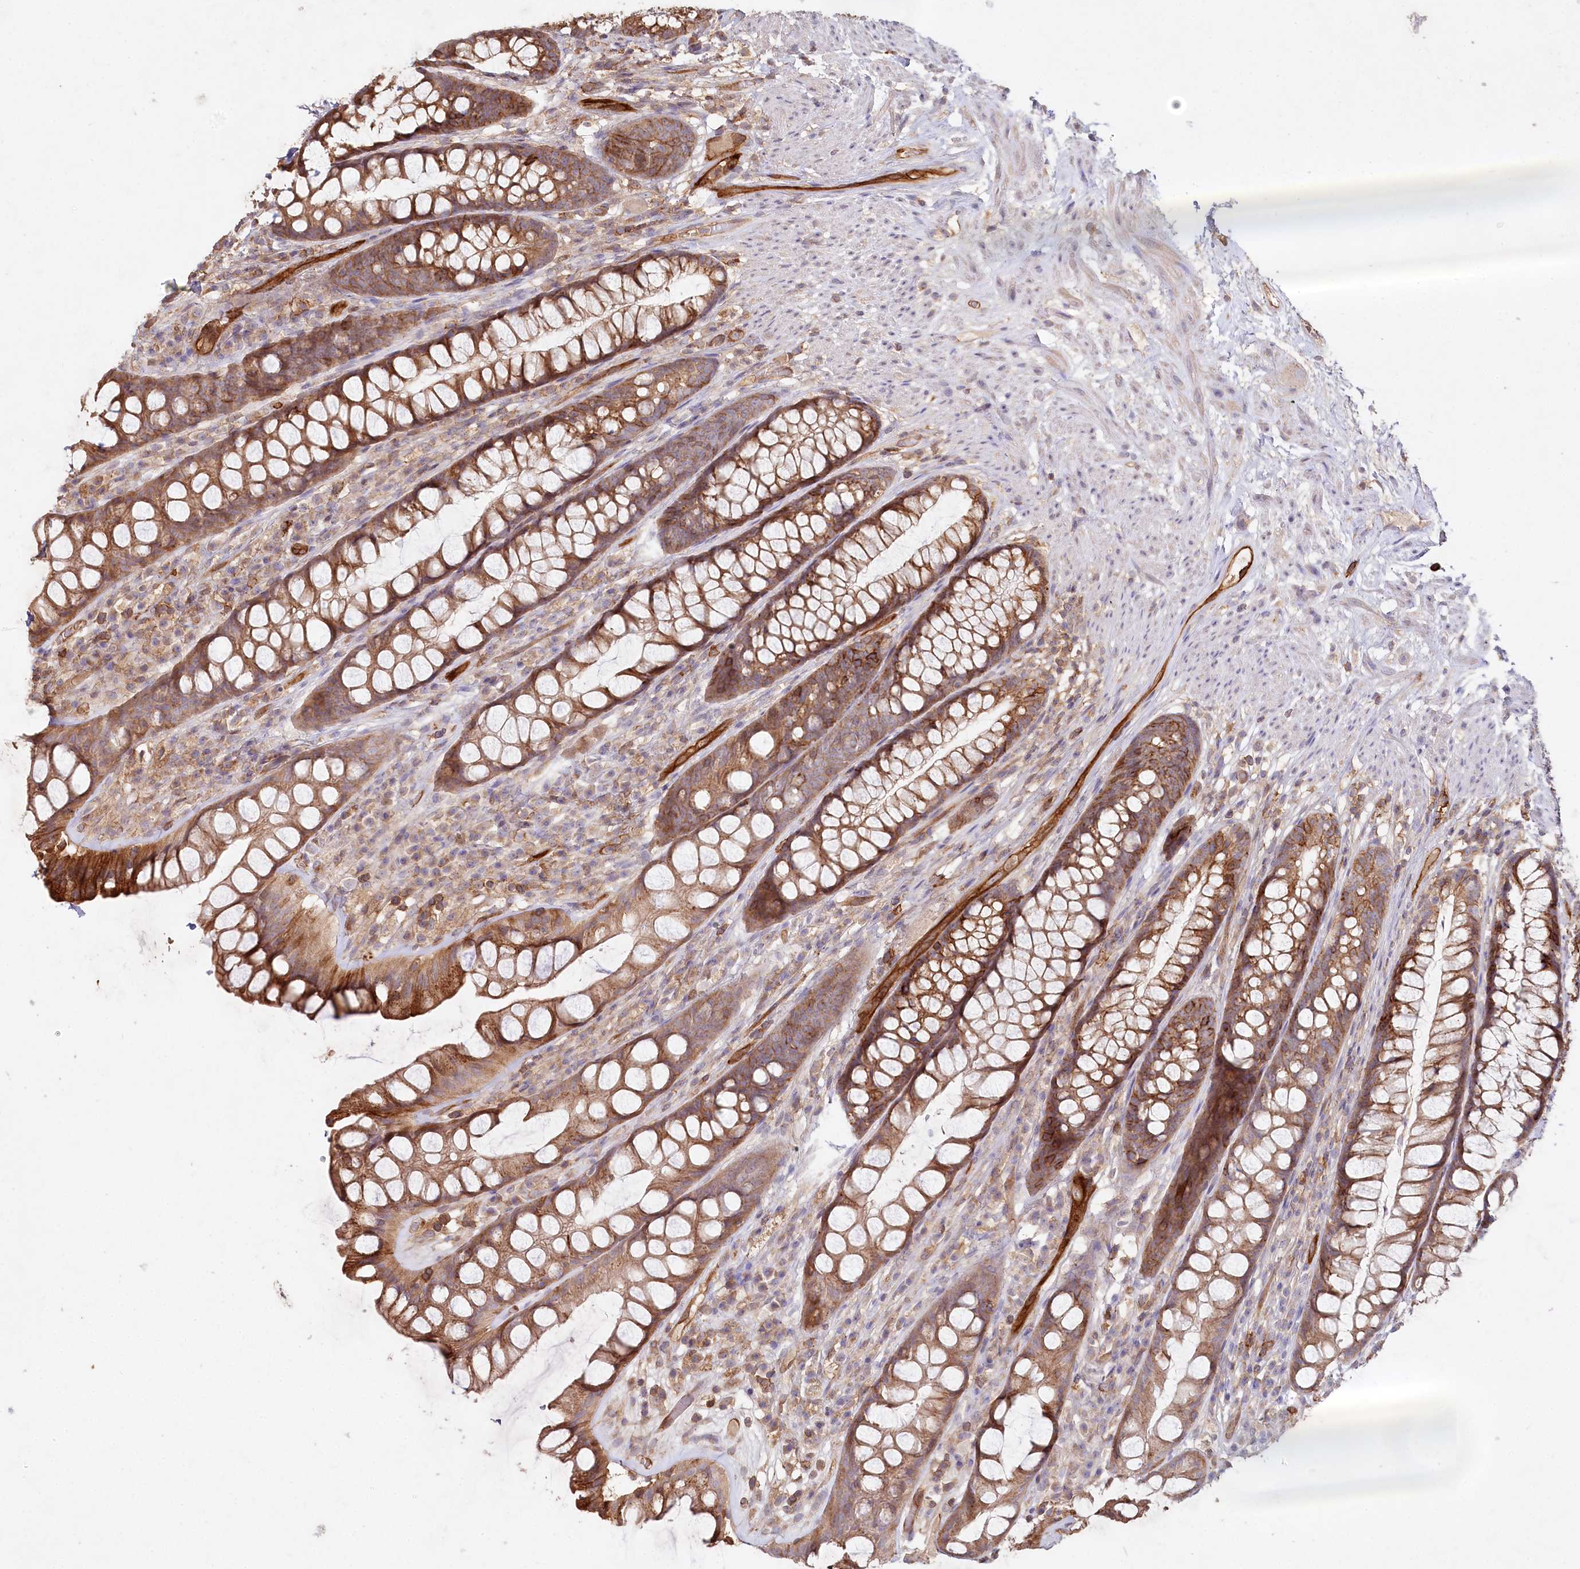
{"staining": {"intensity": "moderate", "quantity": ">75%", "location": "cytoplasmic/membranous"}, "tissue": "rectum", "cell_type": "Glandular cells", "image_type": "normal", "snomed": [{"axis": "morphology", "description": "Normal tissue, NOS"}, {"axis": "topography", "description": "Rectum"}], "caption": "Moderate cytoplasmic/membranous expression is identified in about >75% of glandular cells in benign rectum. The staining was performed using DAB (3,3'-diaminobenzidine), with brown indicating positive protein expression. Nuclei are stained blue with hematoxylin.", "gene": "RBP5", "patient": {"sex": "male", "age": 74}}